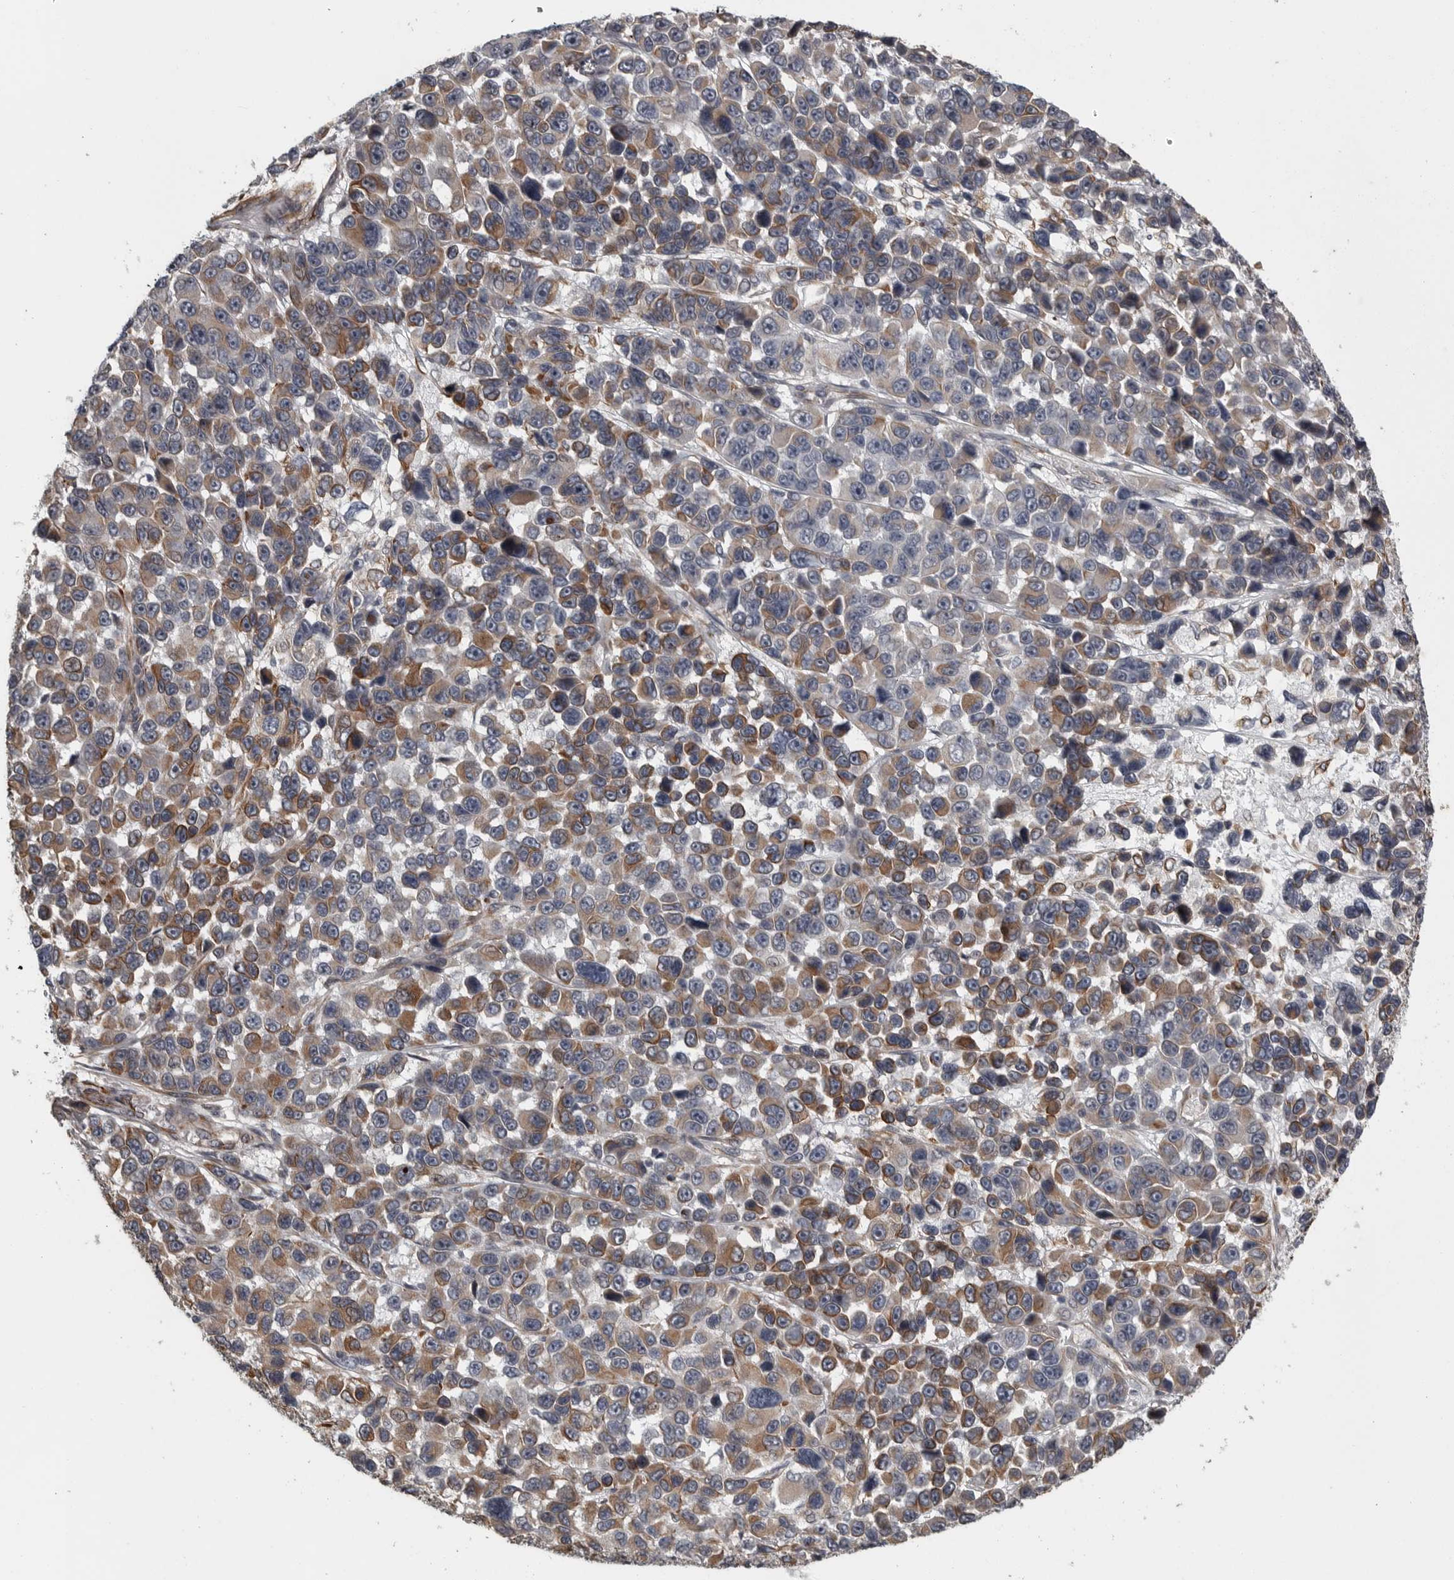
{"staining": {"intensity": "strong", "quantity": "25%-75%", "location": "cytoplasmic/membranous"}, "tissue": "melanoma", "cell_type": "Tumor cells", "image_type": "cancer", "snomed": [{"axis": "morphology", "description": "Malignant melanoma, NOS"}, {"axis": "topography", "description": "Skin"}], "caption": "Tumor cells demonstrate strong cytoplasmic/membranous positivity in approximately 25%-75% of cells in melanoma.", "gene": "FAAP100", "patient": {"sex": "male", "age": 53}}